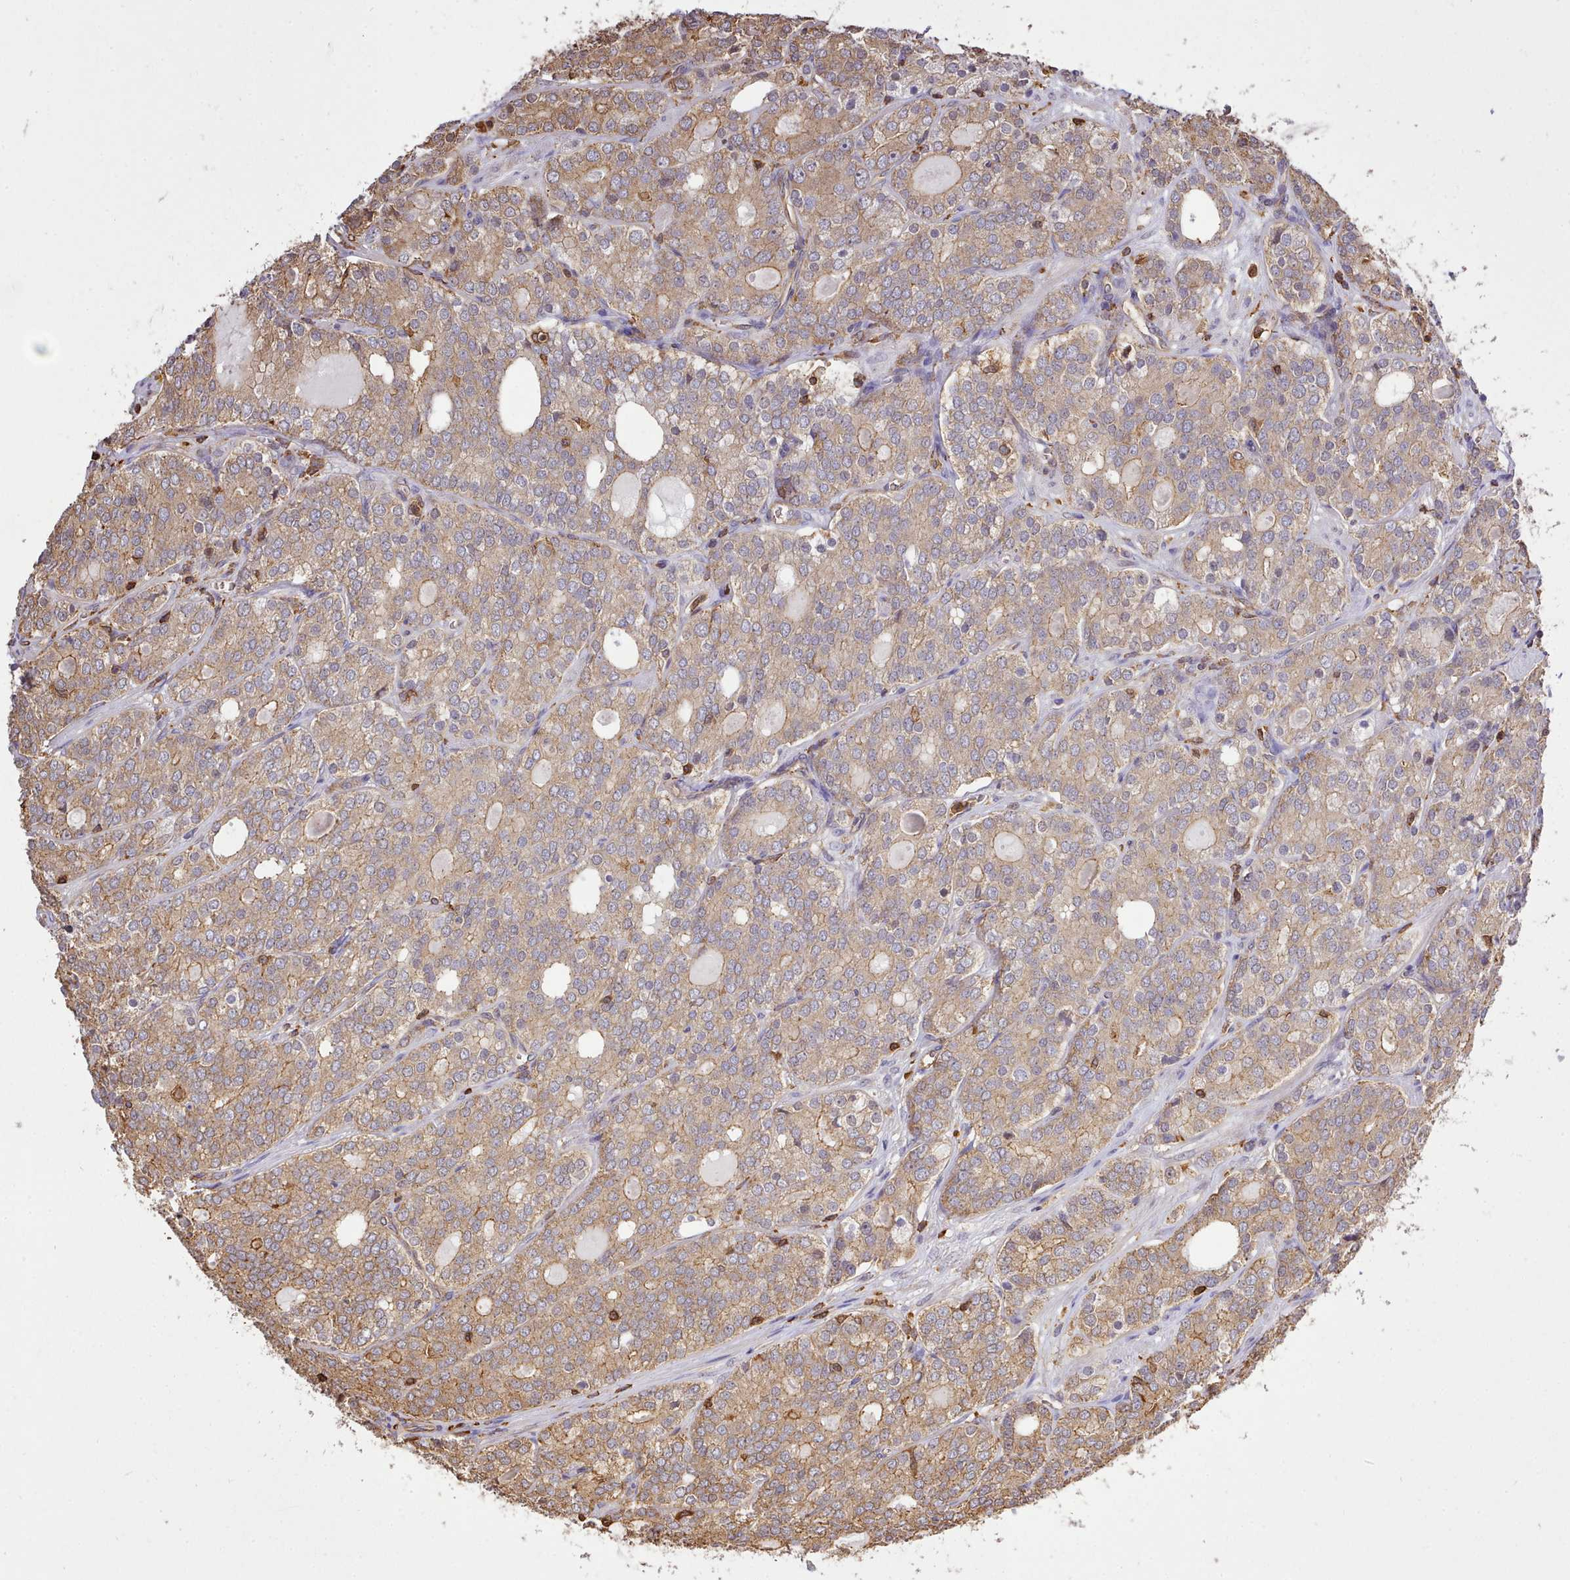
{"staining": {"intensity": "moderate", "quantity": ">75%", "location": "cytoplasmic/membranous"}, "tissue": "prostate cancer", "cell_type": "Tumor cells", "image_type": "cancer", "snomed": [{"axis": "morphology", "description": "Adenocarcinoma, High grade"}, {"axis": "topography", "description": "Prostate"}], "caption": "Immunohistochemistry (IHC) histopathology image of neoplastic tissue: prostate cancer stained using IHC reveals medium levels of moderate protein expression localized specifically in the cytoplasmic/membranous of tumor cells, appearing as a cytoplasmic/membranous brown color.", "gene": "CAPZA1", "patient": {"sex": "male", "age": 64}}